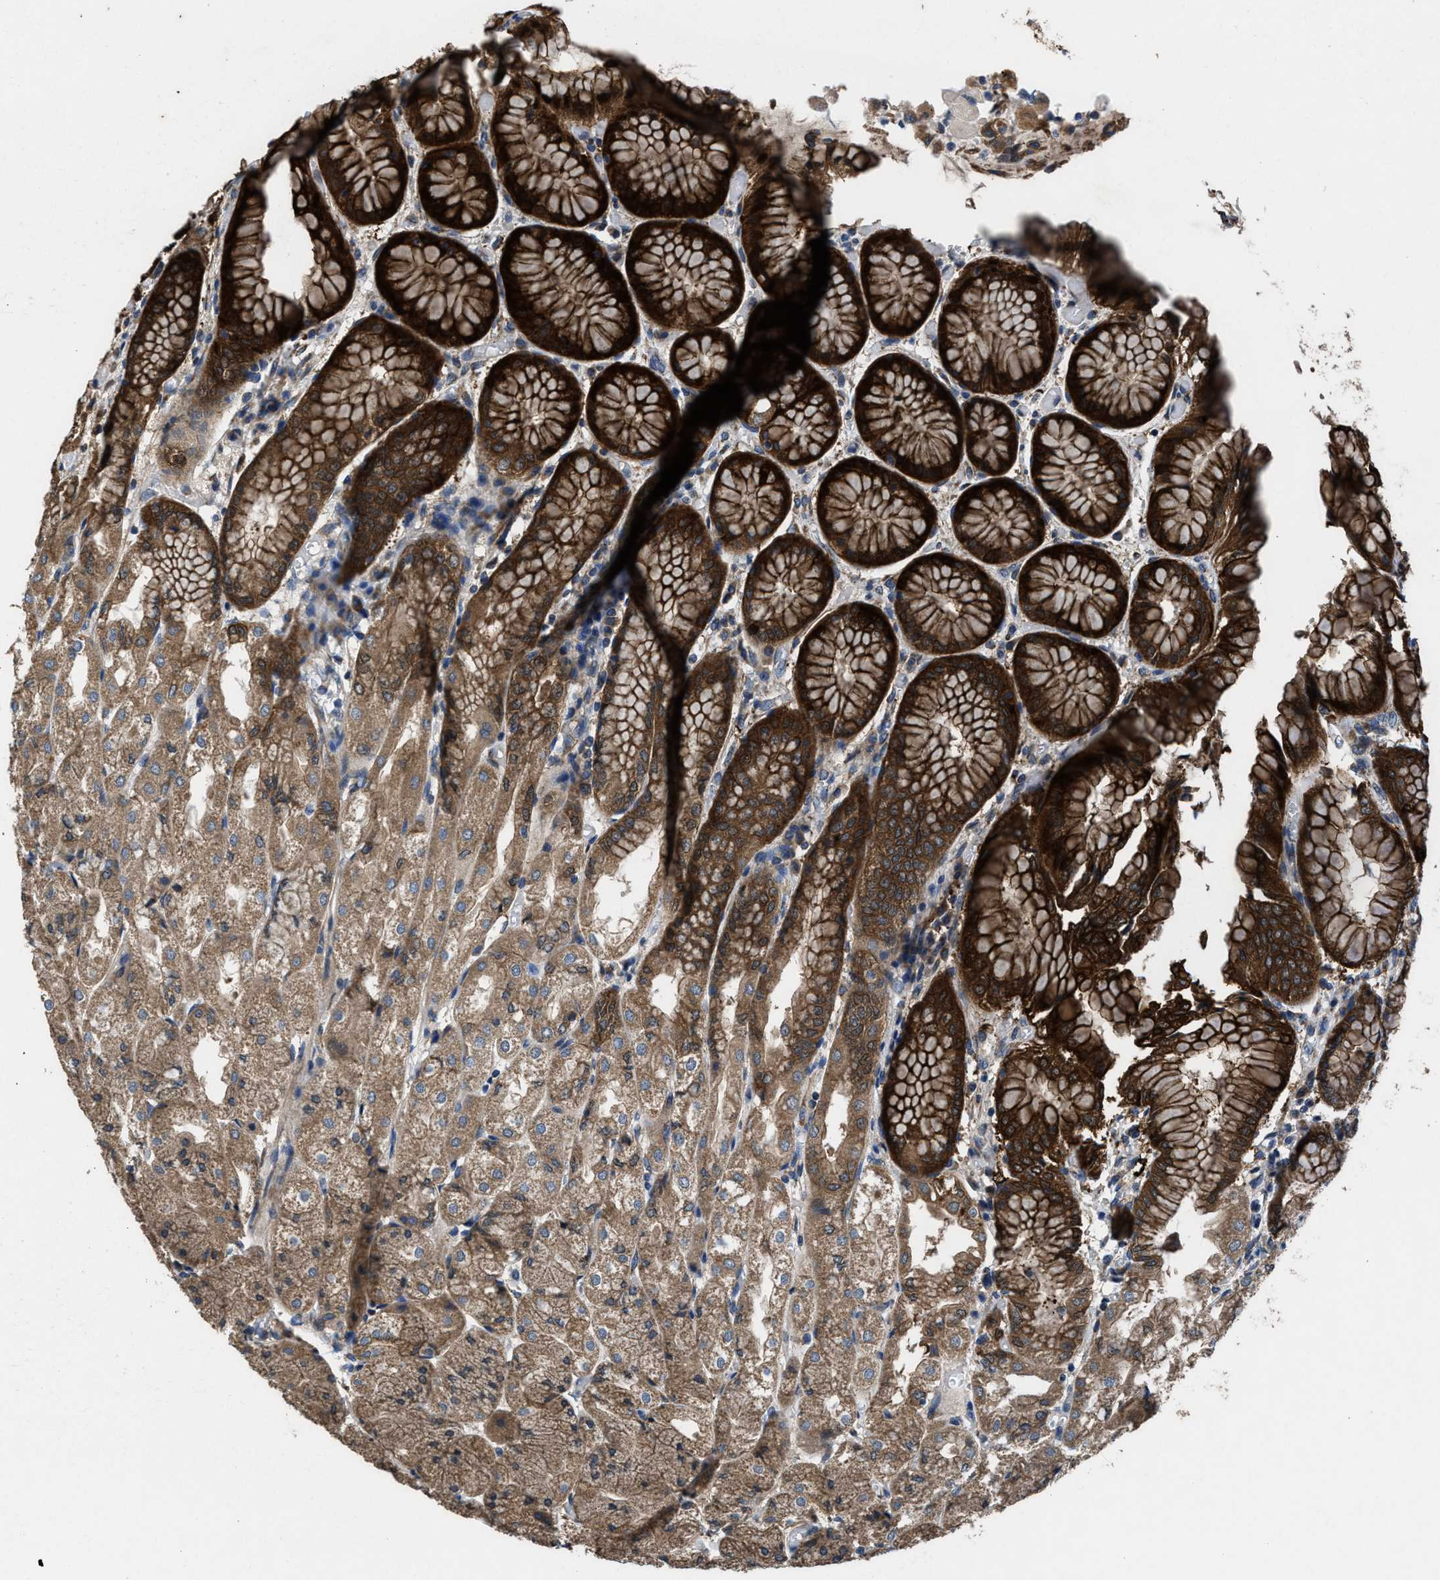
{"staining": {"intensity": "strong", "quantity": ">75%", "location": "cytoplasmic/membranous"}, "tissue": "stomach", "cell_type": "Glandular cells", "image_type": "normal", "snomed": [{"axis": "morphology", "description": "Normal tissue, NOS"}, {"axis": "topography", "description": "Stomach, upper"}], "caption": "Protein expression analysis of benign human stomach reveals strong cytoplasmic/membranous expression in about >75% of glandular cells.", "gene": "PDP1", "patient": {"sex": "male", "age": 72}}